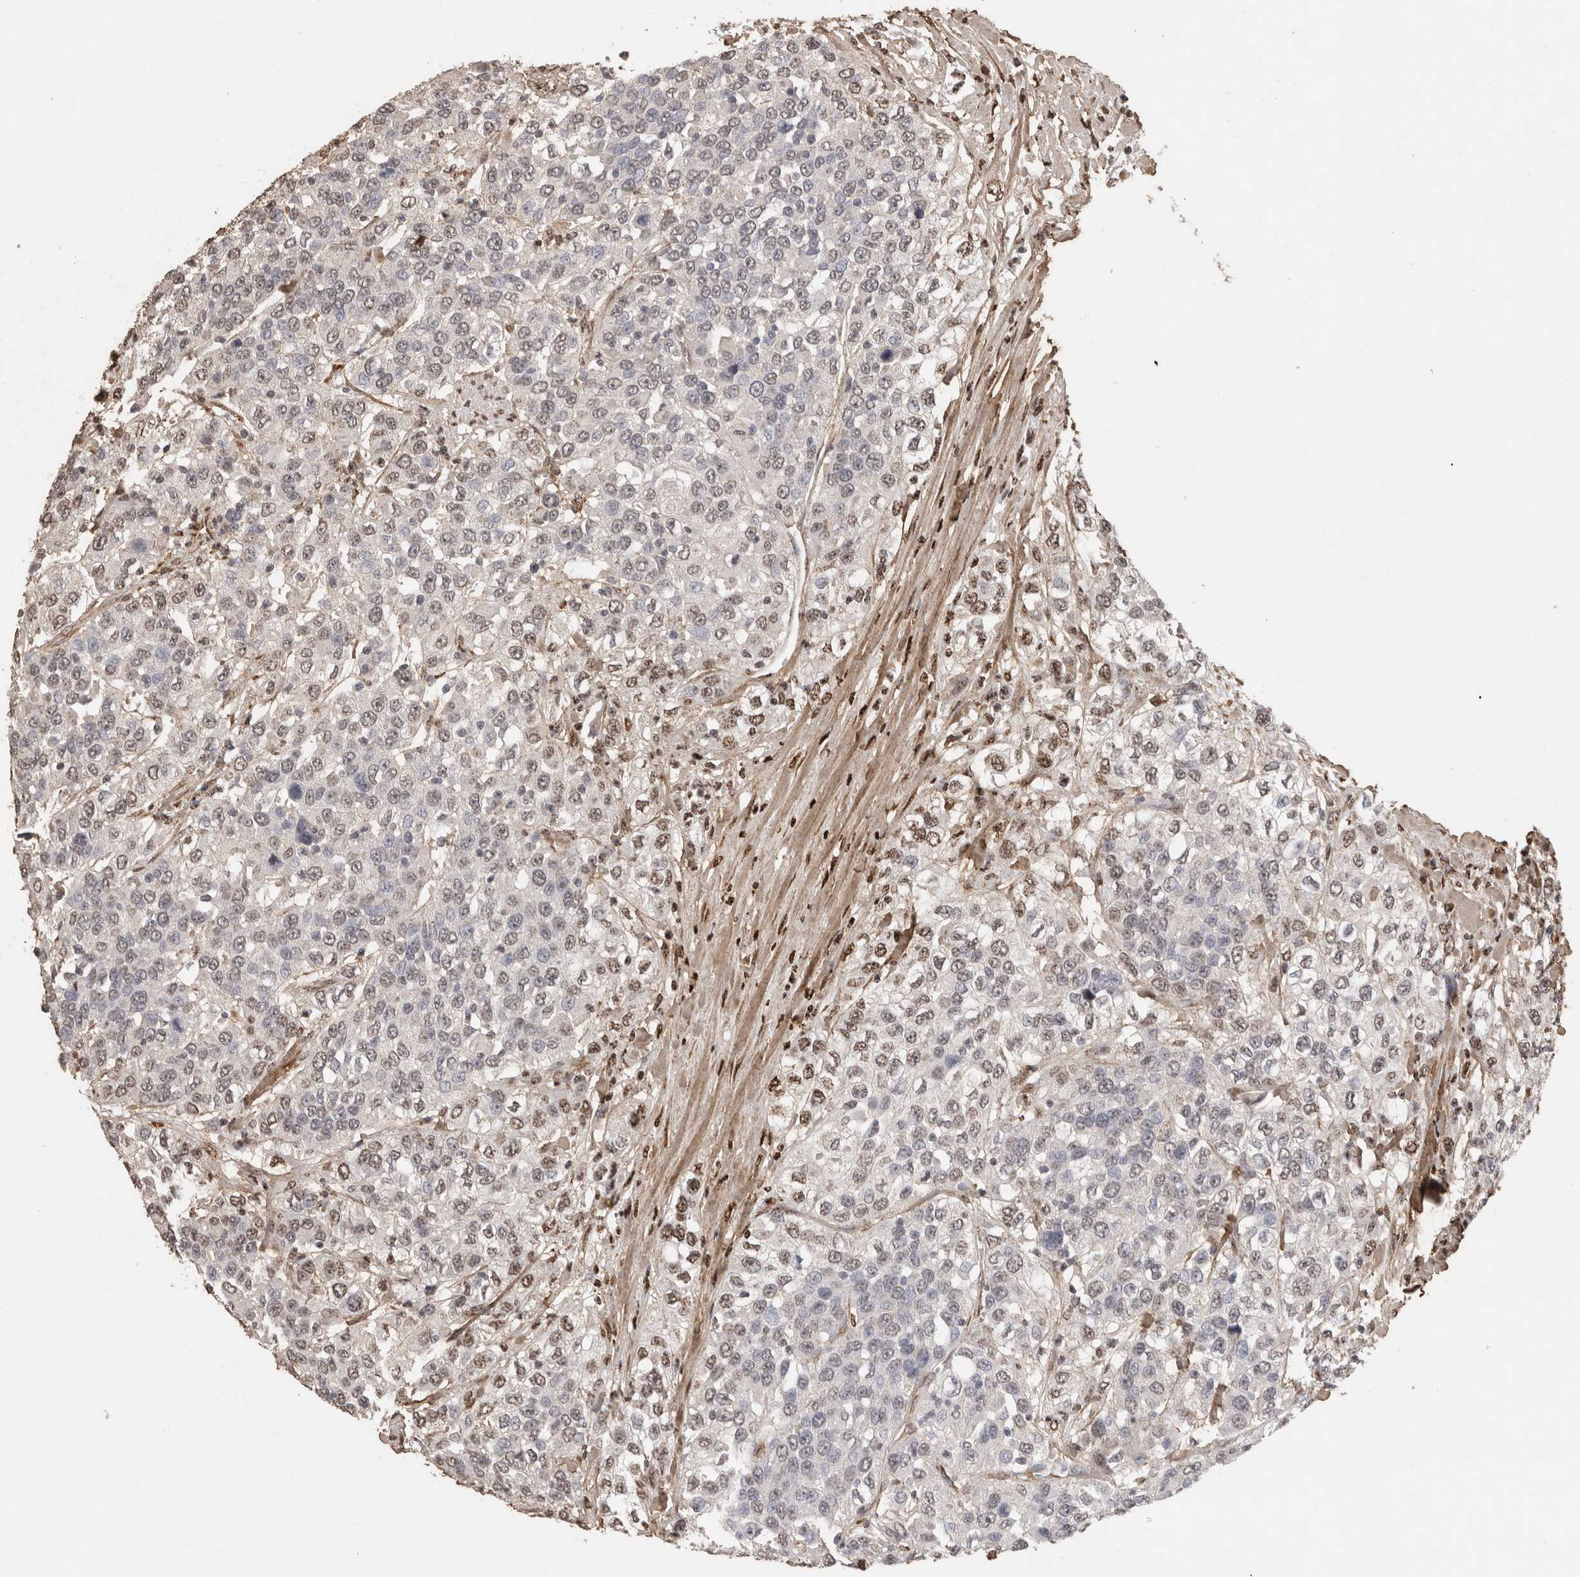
{"staining": {"intensity": "negative", "quantity": "none", "location": "none"}, "tissue": "urothelial cancer", "cell_type": "Tumor cells", "image_type": "cancer", "snomed": [{"axis": "morphology", "description": "Urothelial carcinoma, High grade"}, {"axis": "topography", "description": "Urinary bladder"}], "caption": "This is an immunohistochemistry histopathology image of human high-grade urothelial carcinoma. There is no expression in tumor cells.", "gene": "C1QTNF5", "patient": {"sex": "female", "age": 80}}